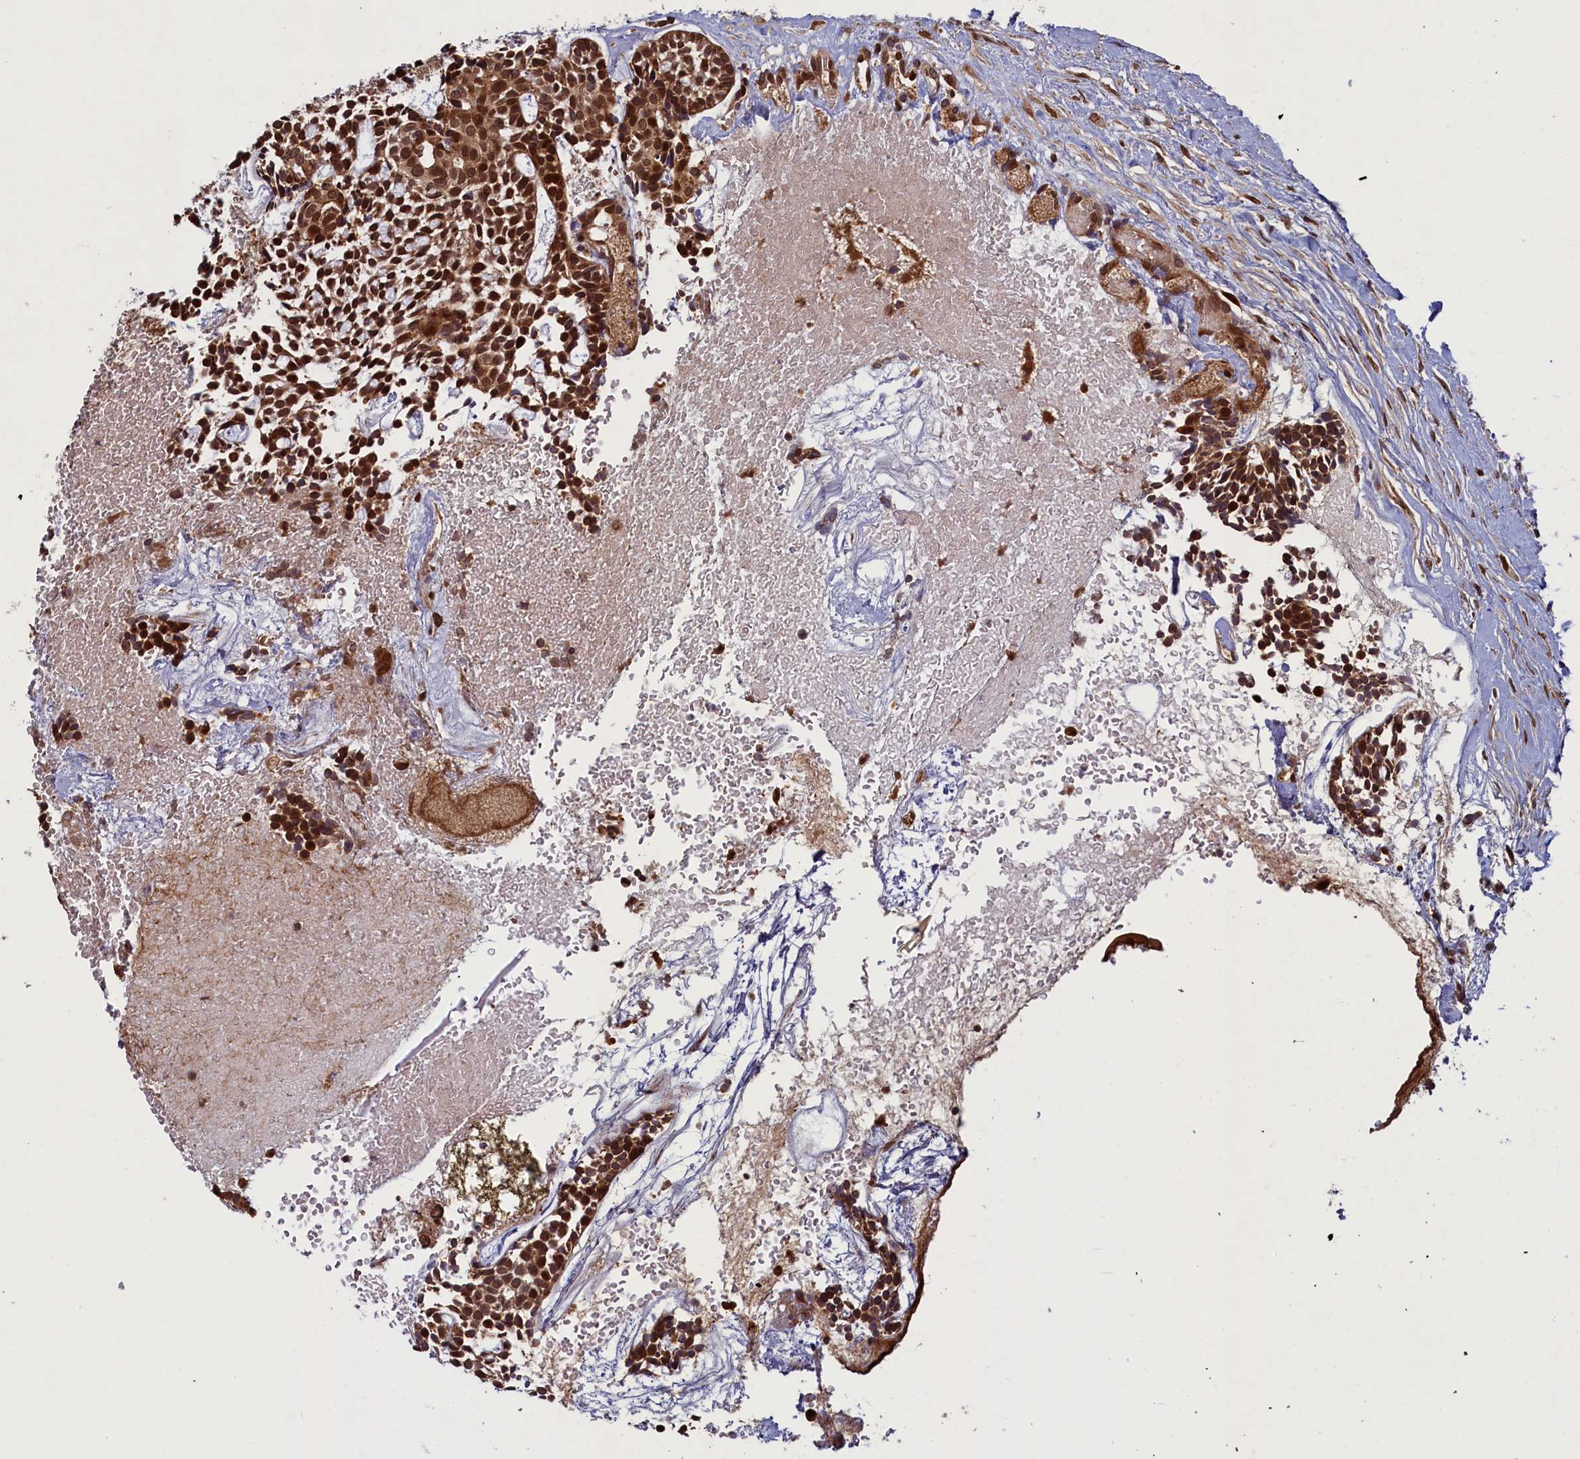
{"staining": {"intensity": "strong", "quantity": ">75%", "location": "nuclear"}, "tissue": "head and neck cancer", "cell_type": "Tumor cells", "image_type": "cancer", "snomed": [{"axis": "morphology", "description": "Adenocarcinoma, NOS"}, {"axis": "topography", "description": "Subcutis"}, {"axis": "topography", "description": "Head-Neck"}], "caption": "Head and neck cancer (adenocarcinoma) was stained to show a protein in brown. There is high levels of strong nuclear positivity in approximately >75% of tumor cells. The protein is shown in brown color, while the nuclei are stained blue.", "gene": "NAE1", "patient": {"sex": "female", "age": 73}}